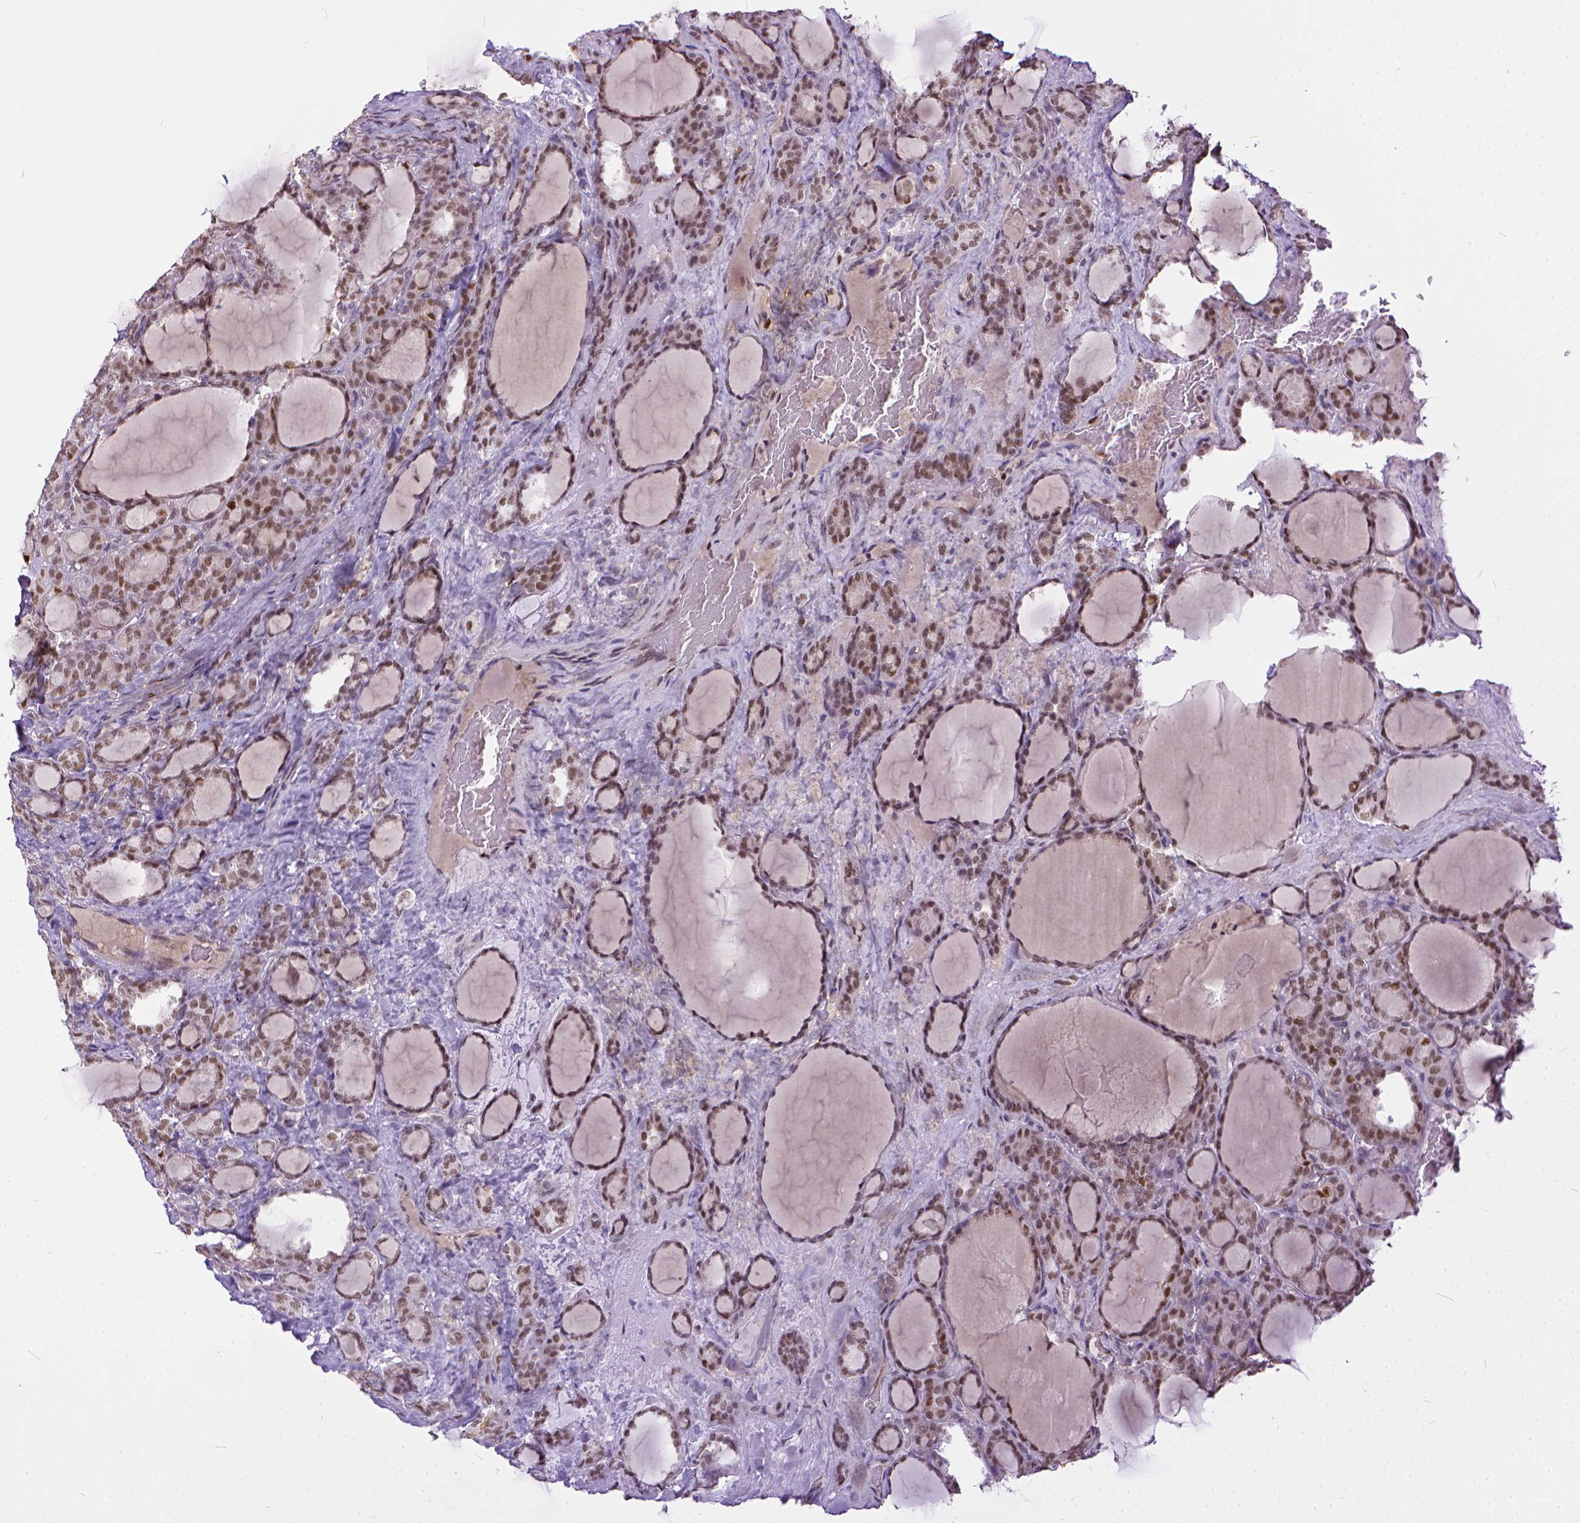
{"staining": {"intensity": "moderate", "quantity": ">75%", "location": "nuclear"}, "tissue": "thyroid cancer", "cell_type": "Tumor cells", "image_type": "cancer", "snomed": [{"axis": "morphology", "description": "Normal tissue, NOS"}, {"axis": "morphology", "description": "Follicular adenoma carcinoma, NOS"}, {"axis": "topography", "description": "Thyroid gland"}], "caption": "Immunohistochemical staining of human thyroid cancer (follicular adenoma carcinoma) displays medium levels of moderate nuclear protein positivity in about >75% of tumor cells.", "gene": "ERCC1", "patient": {"sex": "female", "age": 31}}